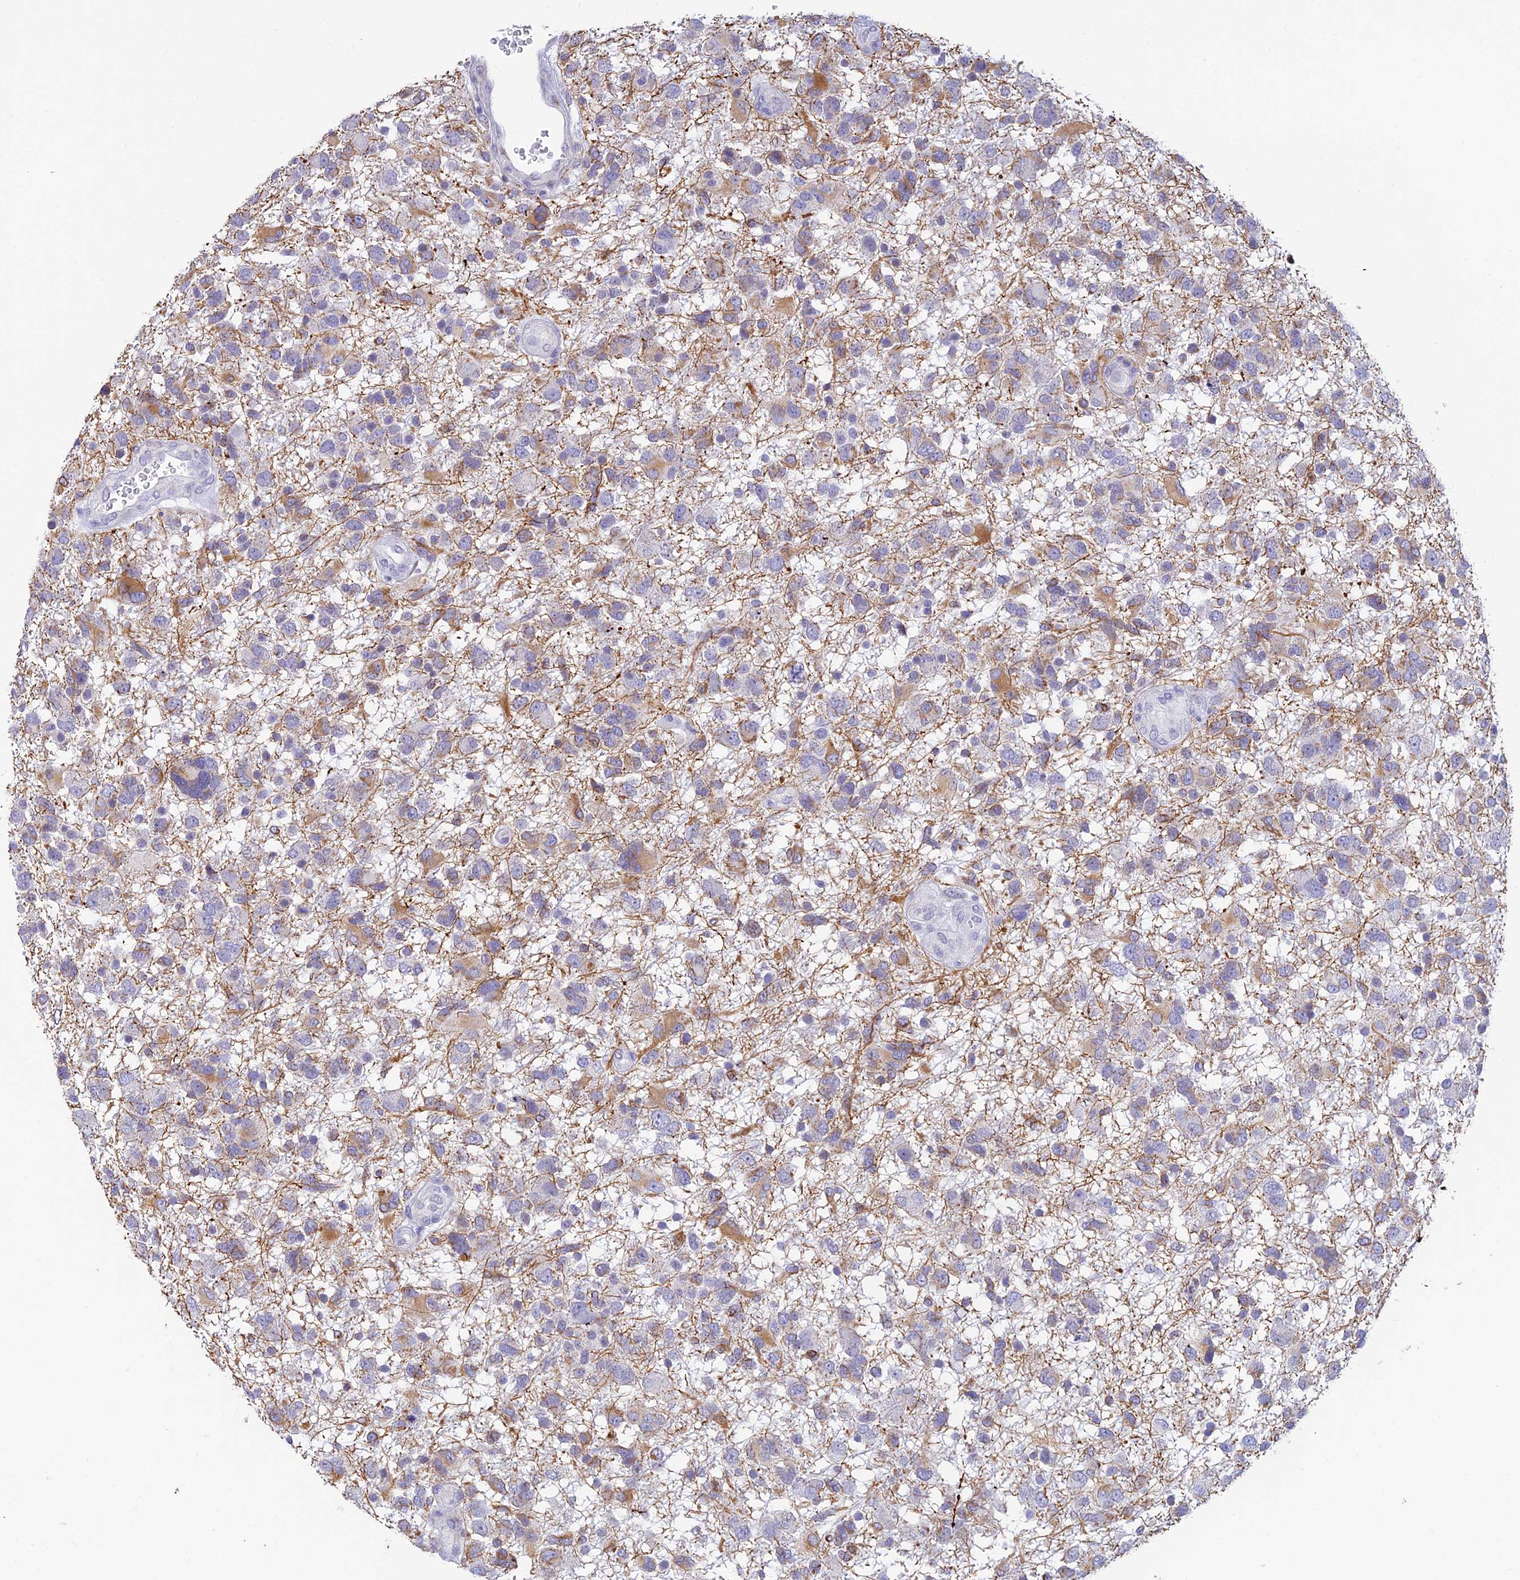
{"staining": {"intensity": "moderate", "quantity": "<25%", "location": "cytoplasmic/membranous"}, "tissue": "glioma", "cell_type": "Tumor cells", "image_type": "cancer", "snomed": [{"axis": "morphology", "description": "Glioma, malignant, High grade"}, {"axis": "topography", "description": "Brain"}], "caption": "Immunohistochemistry (IHC) photomicrograph of neoplastic tissue: high-grade glioma (malignant) stained using immunohistochemistry (IHC) shows low levels of moderate protein expression localized specifically in the cytoplasmic/membranous of tumor cells, appearing as a cytoplasmic/membranous brown color.", "gene": "ALDH1L2", "patient": {"sex": "male", "age": 61}}